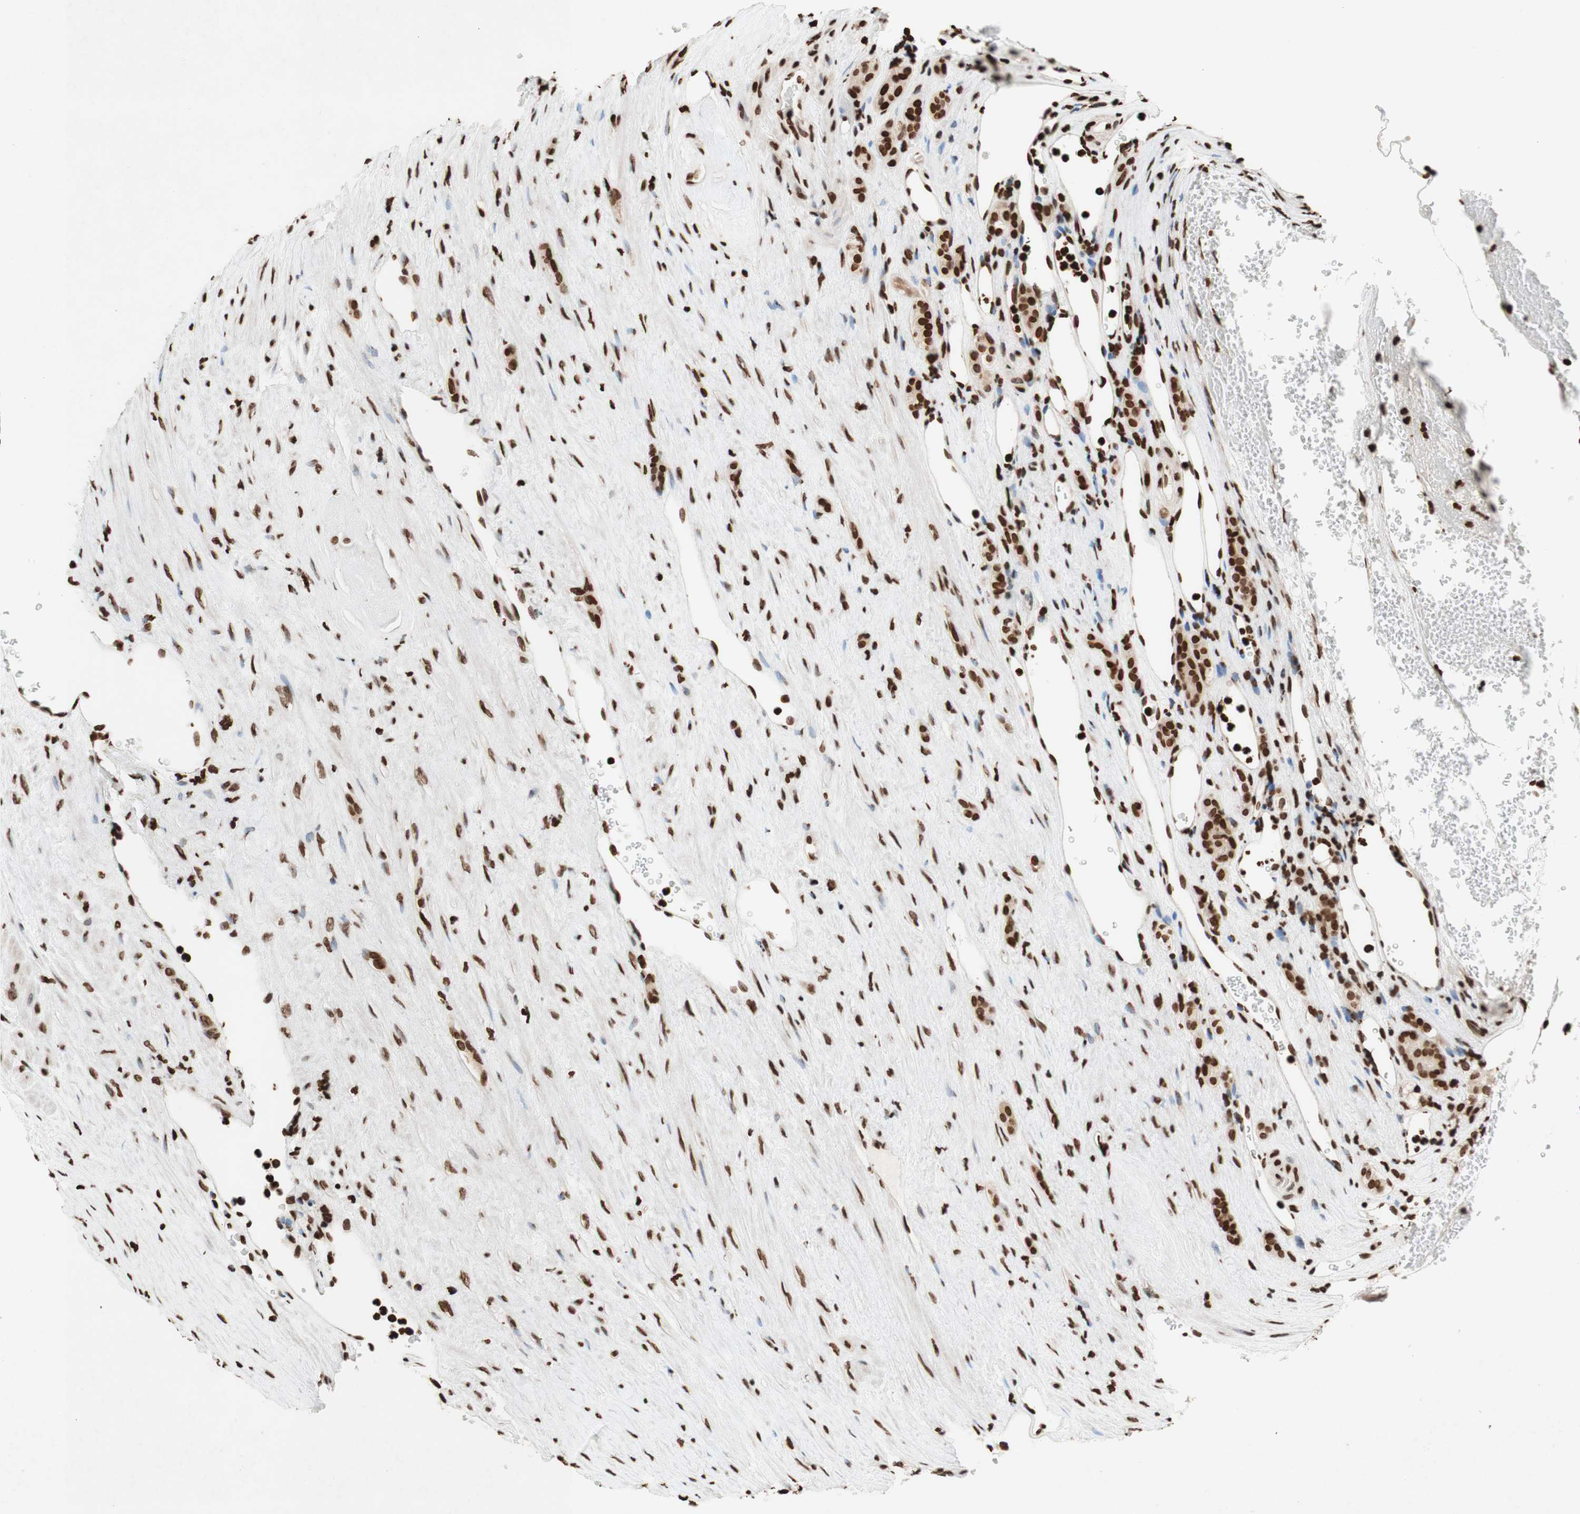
{"staining": {"intensity": "strong", "quantity": ">75%", "location": "nuclear"}, "tissue": "renal cancer", "cell_type": "Tumor cells", "image_type": "cancer", "snomed": [{"axis": "morphology", "description": "Adenocarcinoma, NOS"}, {"axis": "topography", "description": "Kidney"}], "caption": "This histopathology image reveals immunohistochemistry (IHC) staining of human renal adenocarcinoma, with high strong nuclear positivity in approximately >75% of tumor cells.", "gene": "NCOA3", "patient": {"sex": "female", "age": 69}}